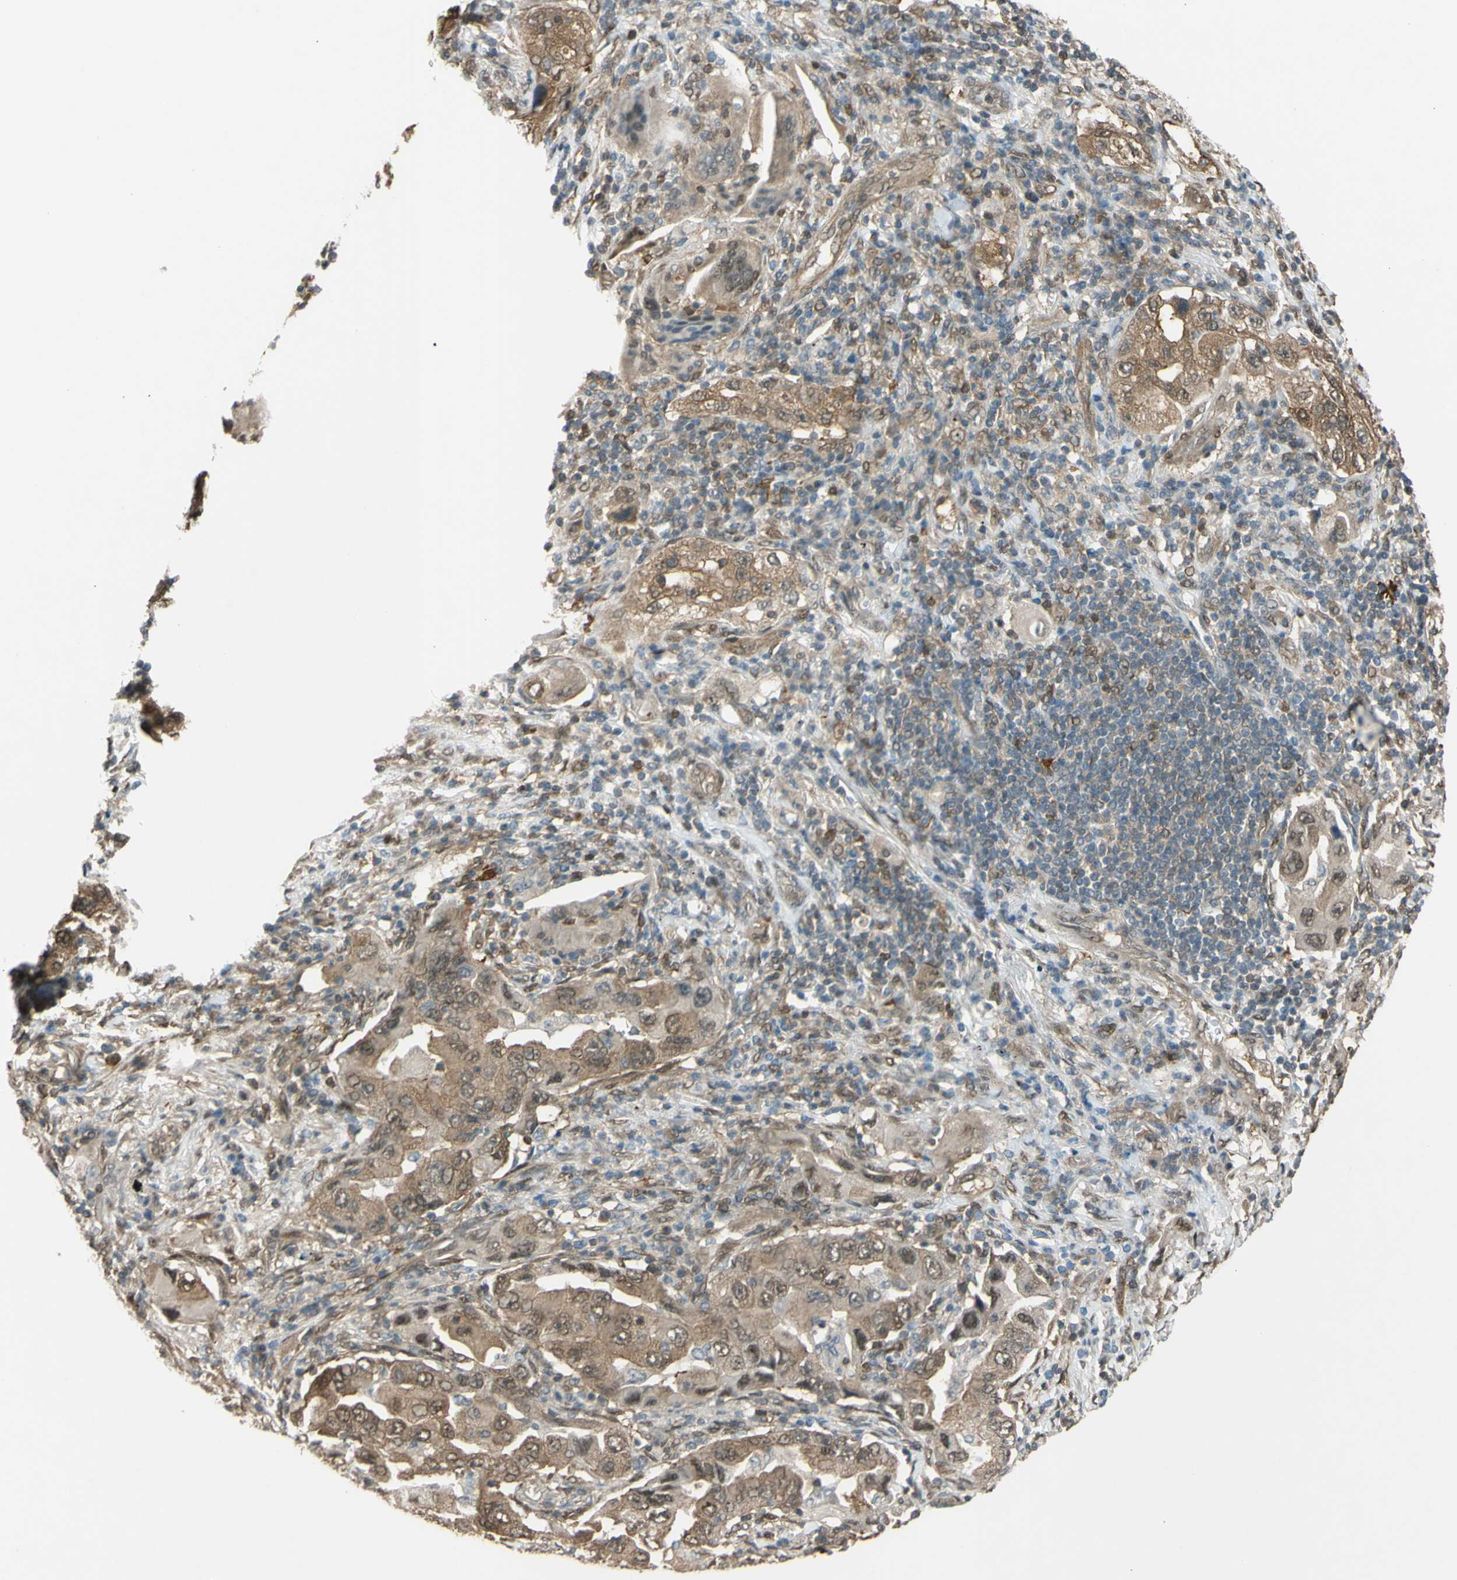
{"staining": {"intensity": "moderate", "quantity": ">75%", "location": "cytoplasmic/membranous"}, "tissue": "lung cancer", "cell_type": "Tumor cells", "image_type": "cancer", "snomed": [{"axis": "morphology", "description": "Adenocarcinoma, NOS"}, {"axis": "topography", "description": "Lung"}], "caption": "Moderate cytoplasmic/membranous expression is identified in about >75% of tumor cells in lung adenocarcinoma.", "gene": "YWHAQ", "patient": {"sex": "female", "age": 65}}